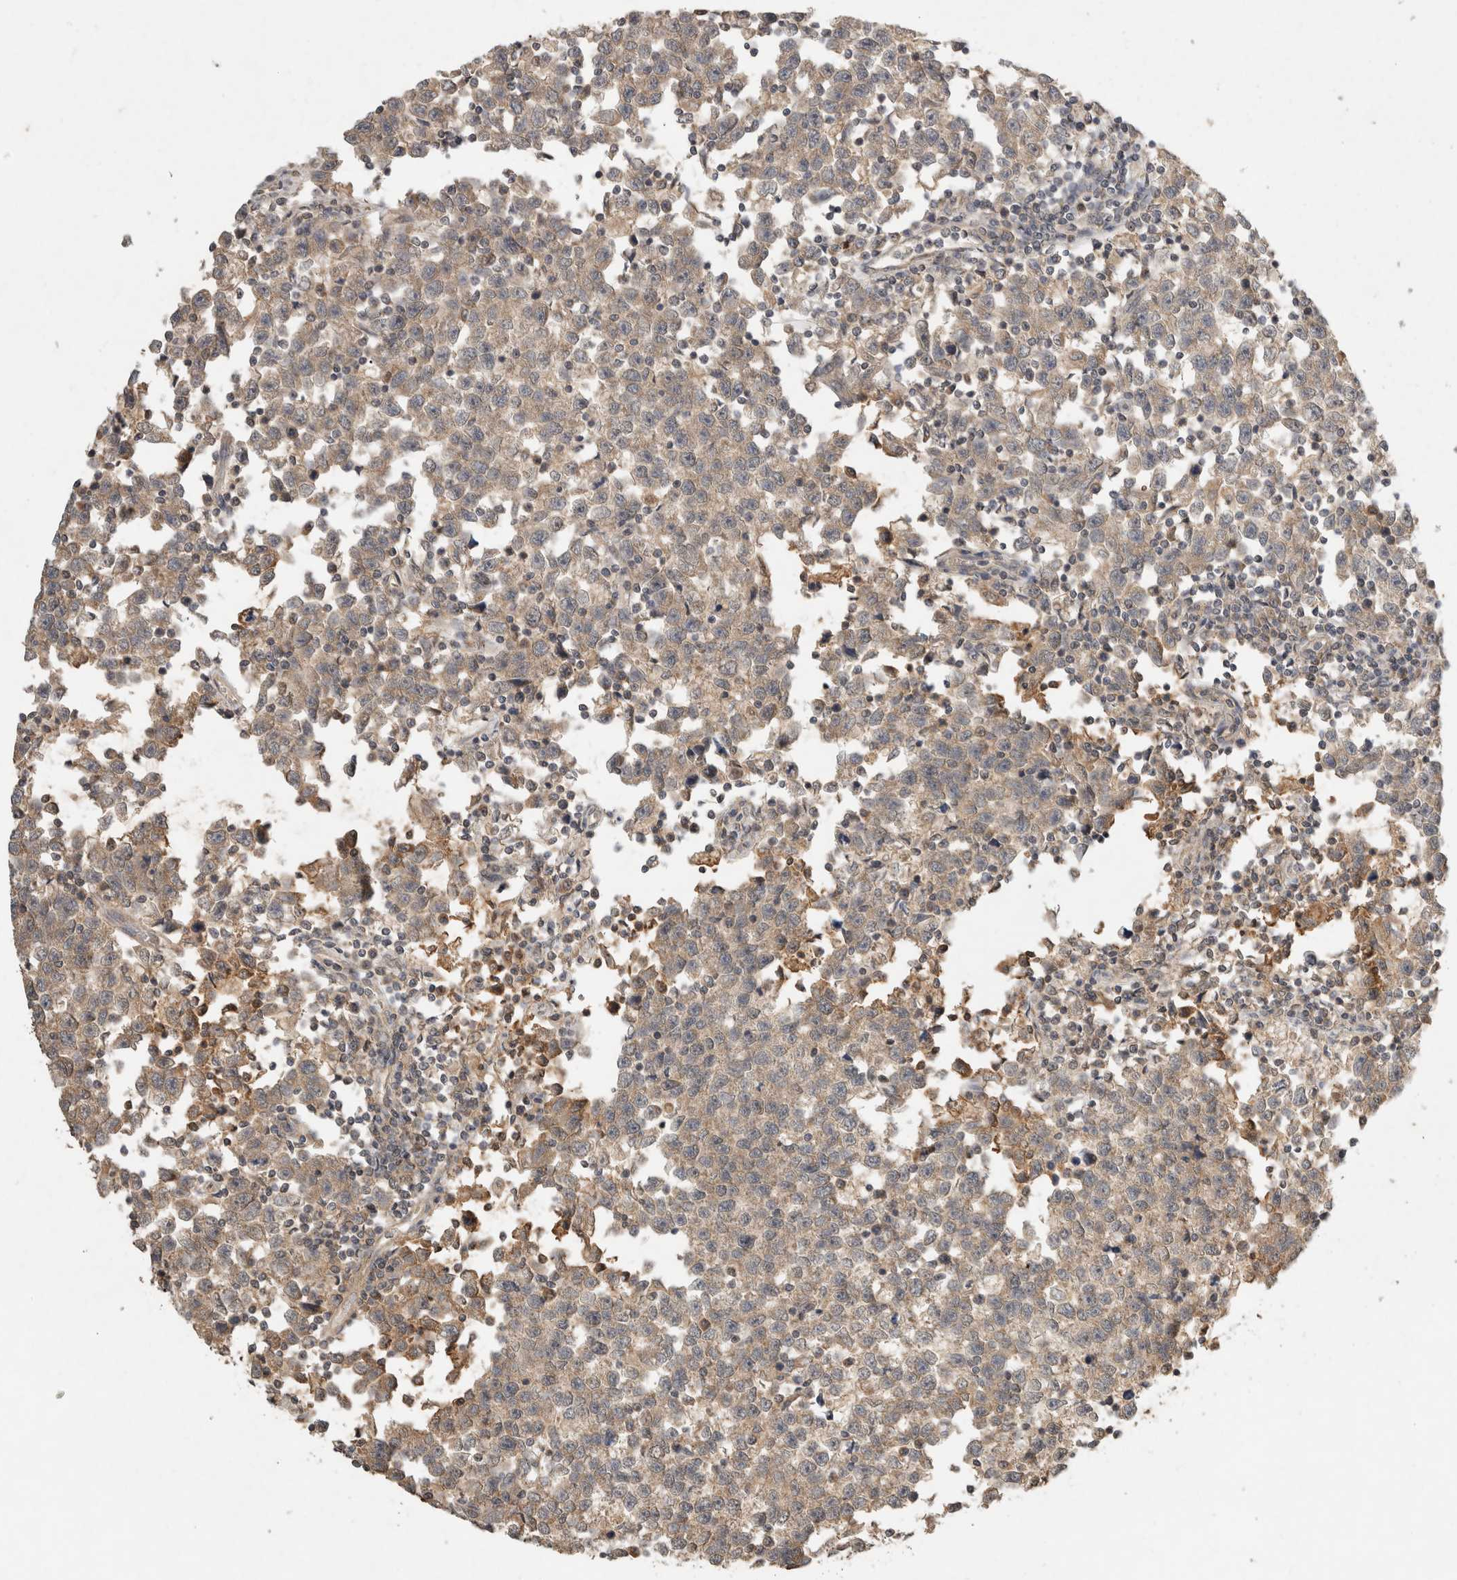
{"staining": {"intensity": "weak", "quantity": ">75%", "location": "cytoplasmic/membranous"}, "tissue": "testis cancer", "cell_type": "Tumor cells", "image_type": "cancer", "snomed": [{"axis": "morphology", "description": "Seminoma, NOS"}, {"axis": "topography", "description": "Testis"}], "caption": "Protein staining by immunohistochemistry displays weak cytoplasmic/membranous expression in about >75% of tumor cells in testis seminoma.", "gene": "LOXL2", "patient": {"sex": "male", "age": 43}}